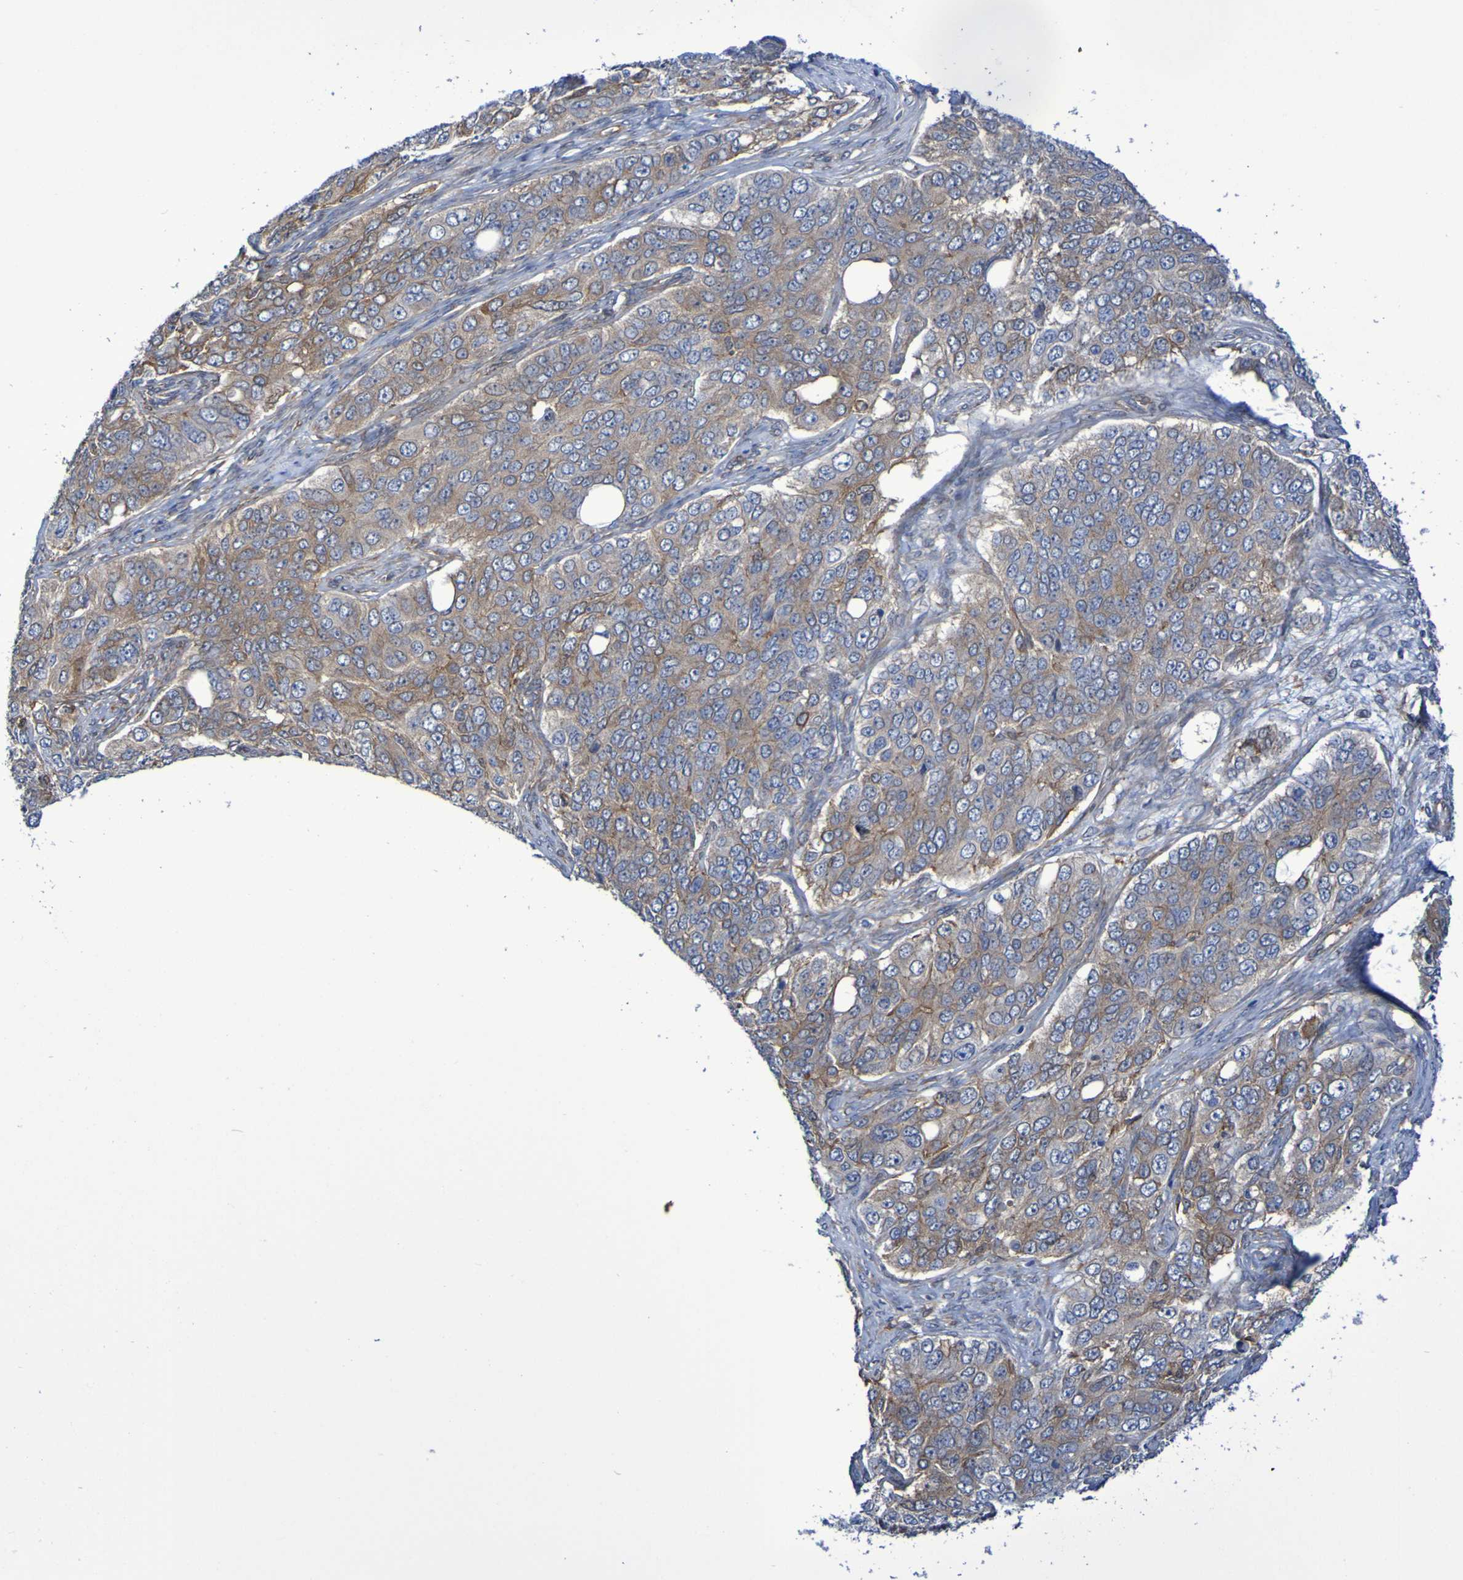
{"staining": {"intensity": "moderate", "quantity": "25%-75%", "location": "cytoplasmic/membranous"}, "tissue": "ovarian cancer", "cell_type": "Tumor cells", "image_type": "cancer", "snomed": [{"axis": "morphology", "description": "Carcinoma, endometroid"}, {"axis": "topography", "description": "Ovary"}], "caption": "Immunohistochemical staining of ovarian cancer (endometroid carcinoma) reveals moderate cytoplasmic/membranous protein expression in approximately 25%-75% of tumor cells.", "gene": "SCRG1", "patient": {"sex": "female", "age": 51}}